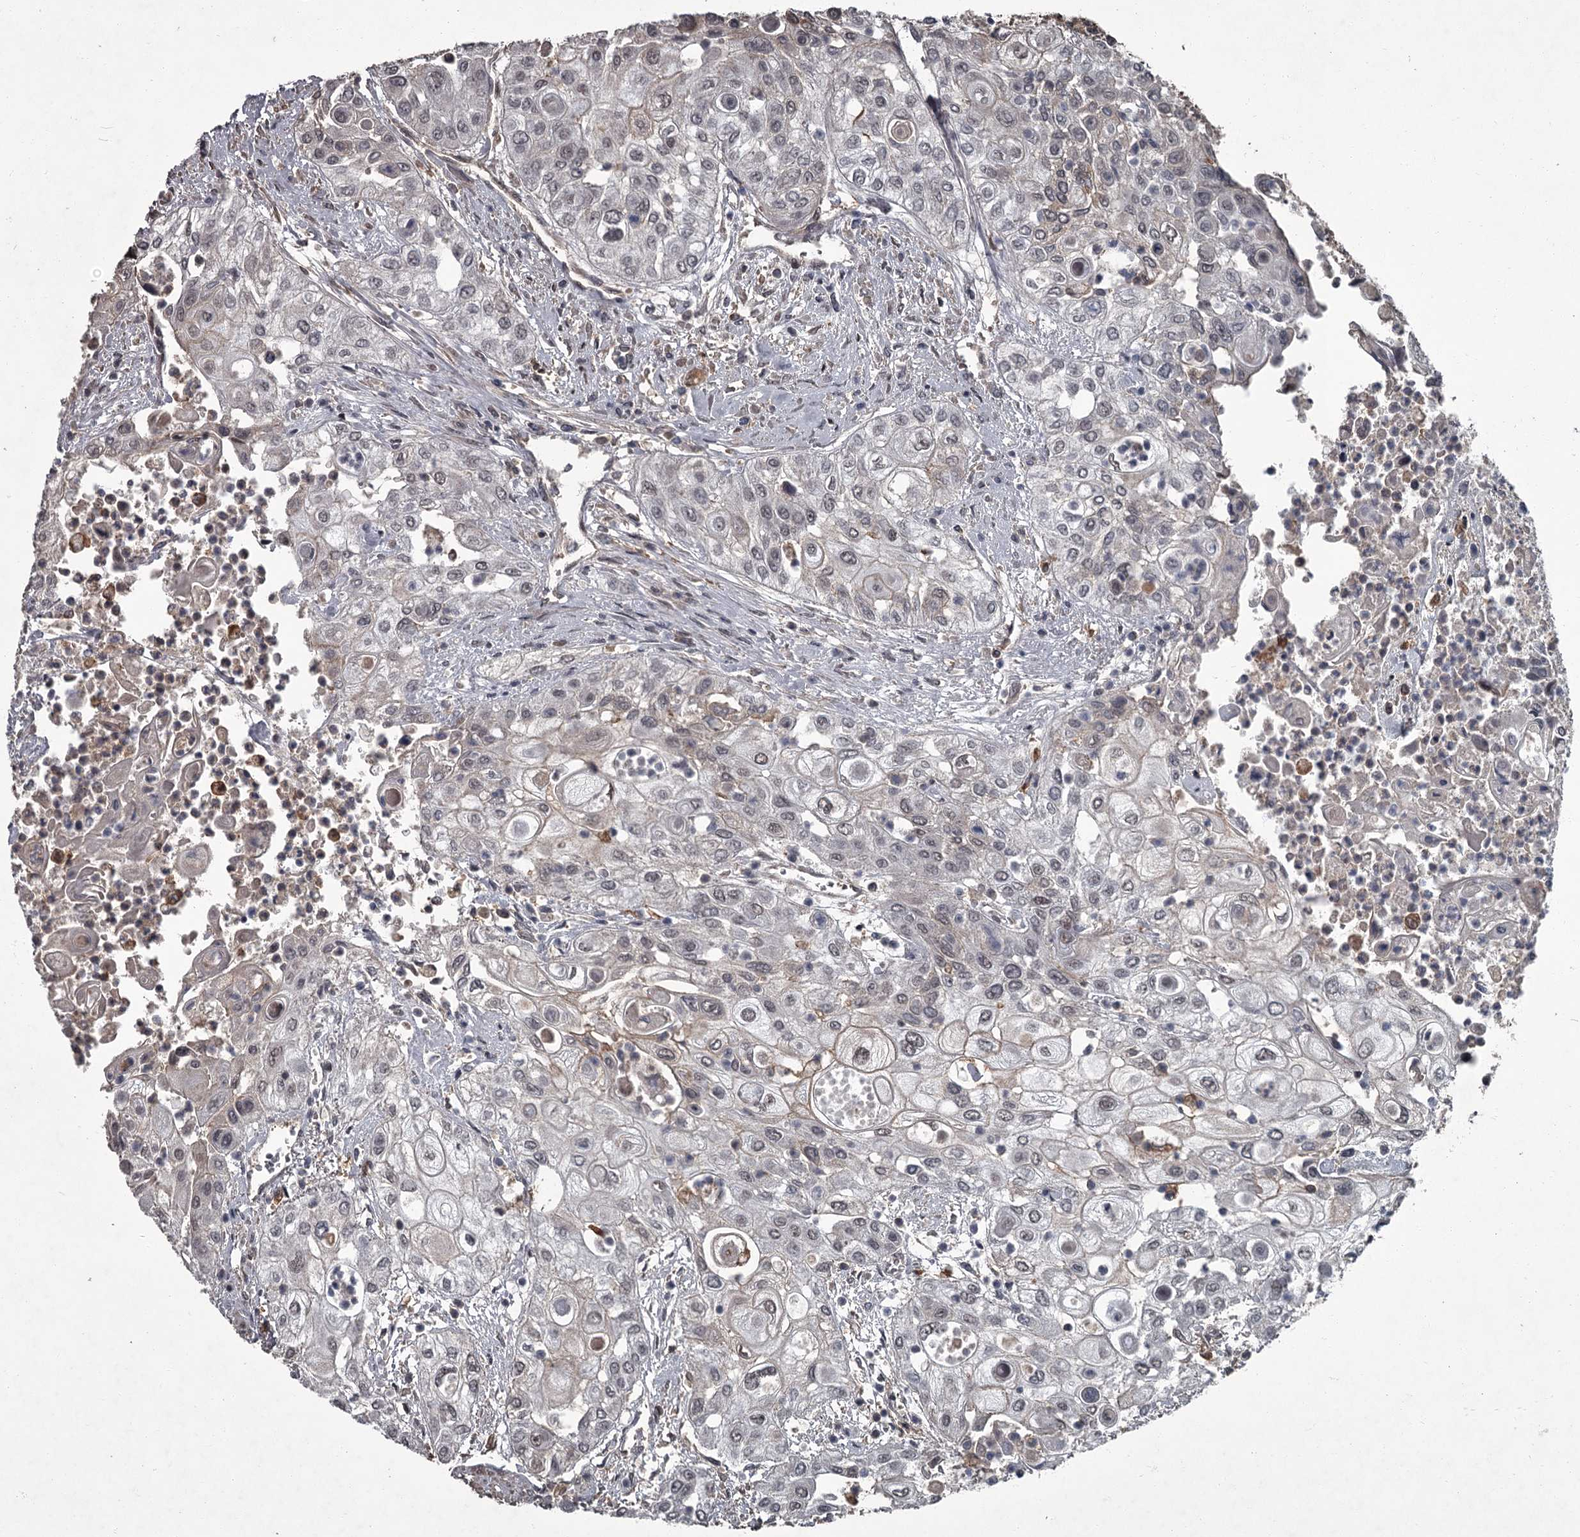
{"staining": {"intensity": "negative", "quantity": "none", "location": "none"}, "tissue": "urothelial cancer", "cell_type": "Tumor cells", "image_type": "cancer", "snomed": [{"axis": "morphology", "description": "Urothelial carcinoma, High grade"}, {"axis": "topography", "description": "Urinary bladder"}], "caption": "IHC of human high-grade urothelial carcinoma demonstrates no positivity in tumor cells. The staining was performed using DAB to visualize the protein expression in brown, while the nuclei were stained in blue with hematoxylin (Magnification: 20x).", "gene": "FLVCR2", "patient": {"sex": "female", "age": 79}}